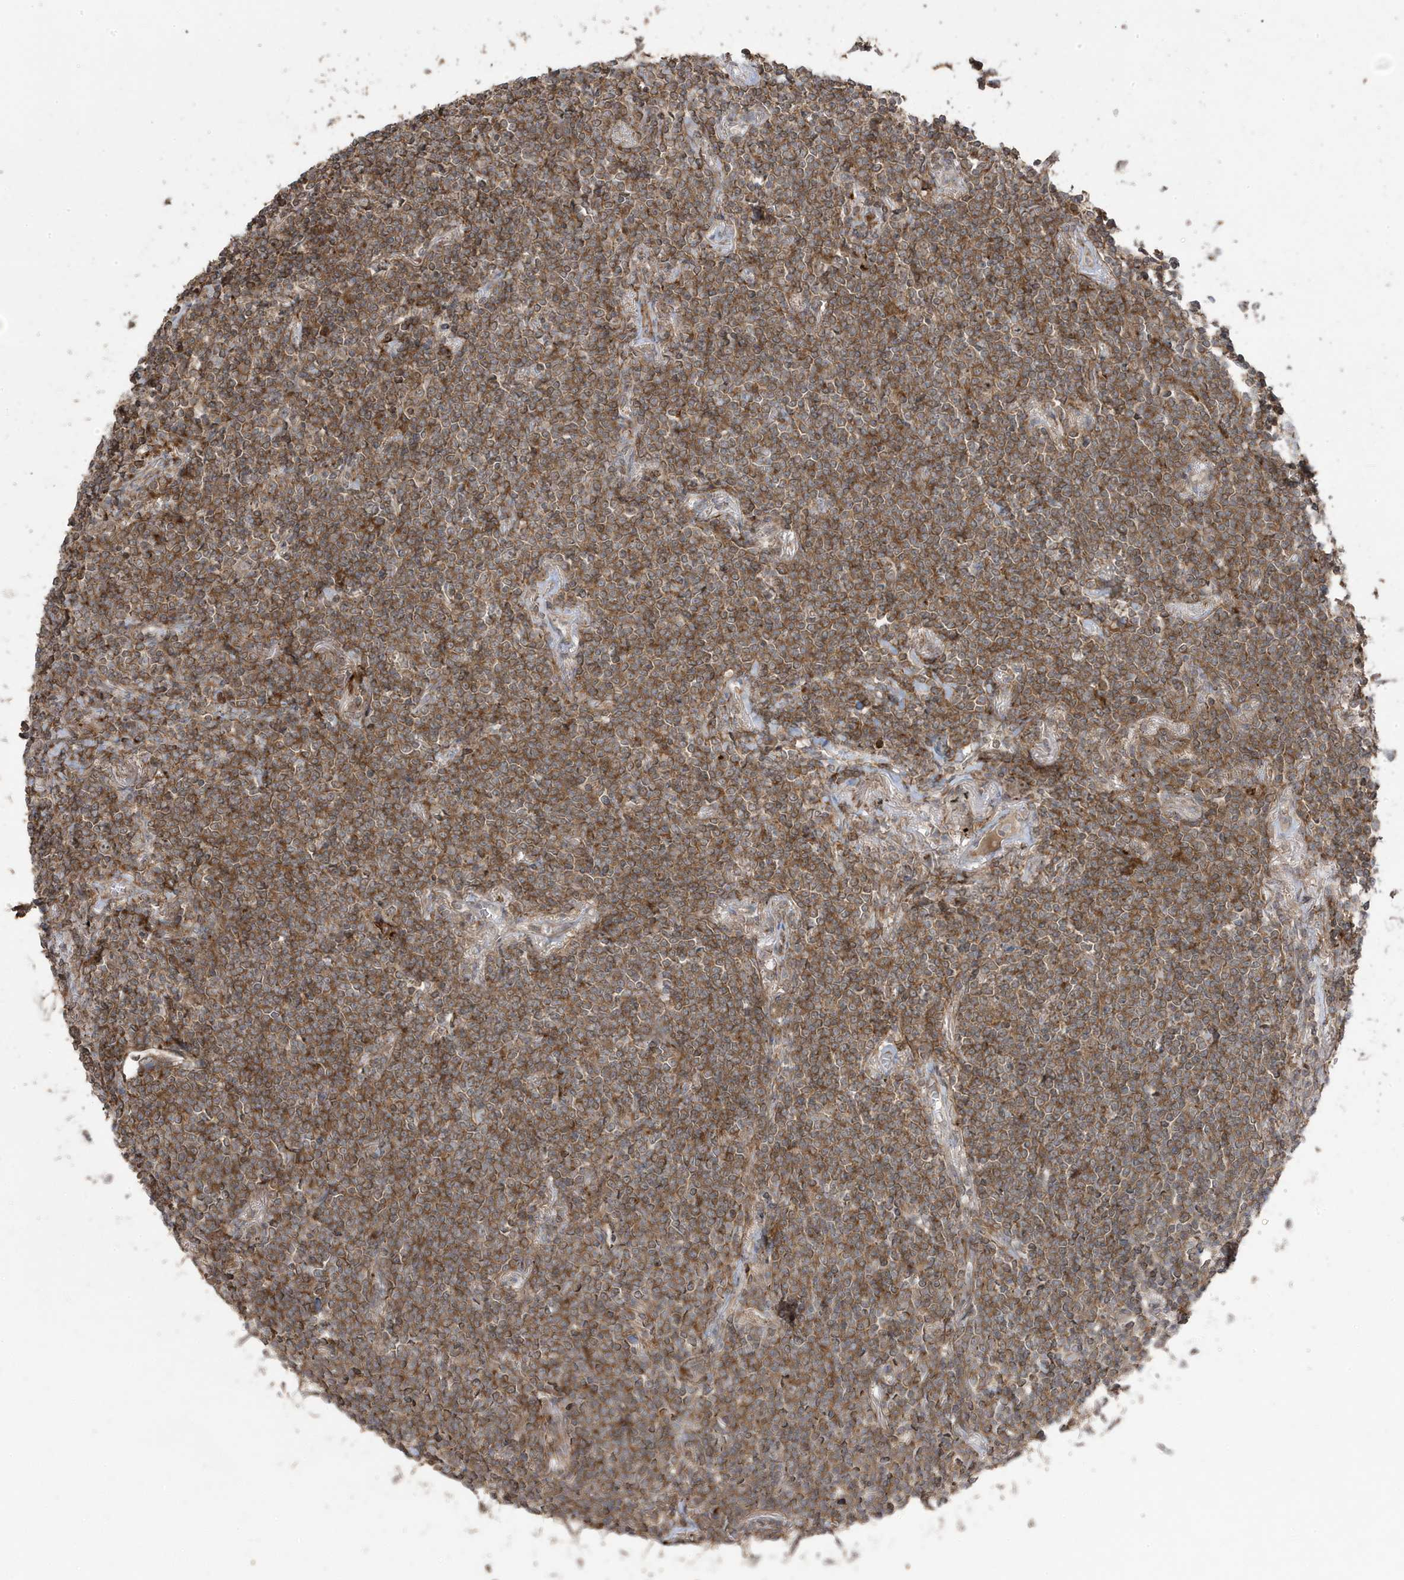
{"staining": {"intensity": "moderate", "quantity": ">75%", "location": "cytoplasmic/membranous"}, "tissue": "lymphoma", "cell_type": "Tumor cells", "image_type": "cancer", "snomed": [{"axis": "morphology", "description": "Malignant lymphoma, non-Hodgkin's type, Low grade"}, {"axis": "topography", "description": "Lung"}], "caption": "Immunohistochemistry of human malignant lymphoma, non-Hodgkin's type (low-grade) reveals medium levels of moderate cytoplasmic/membranous positivity in approximately >75% of tumor cells.", "gene": "CETN3", "patient": {"sex": "female", "age": 71}}